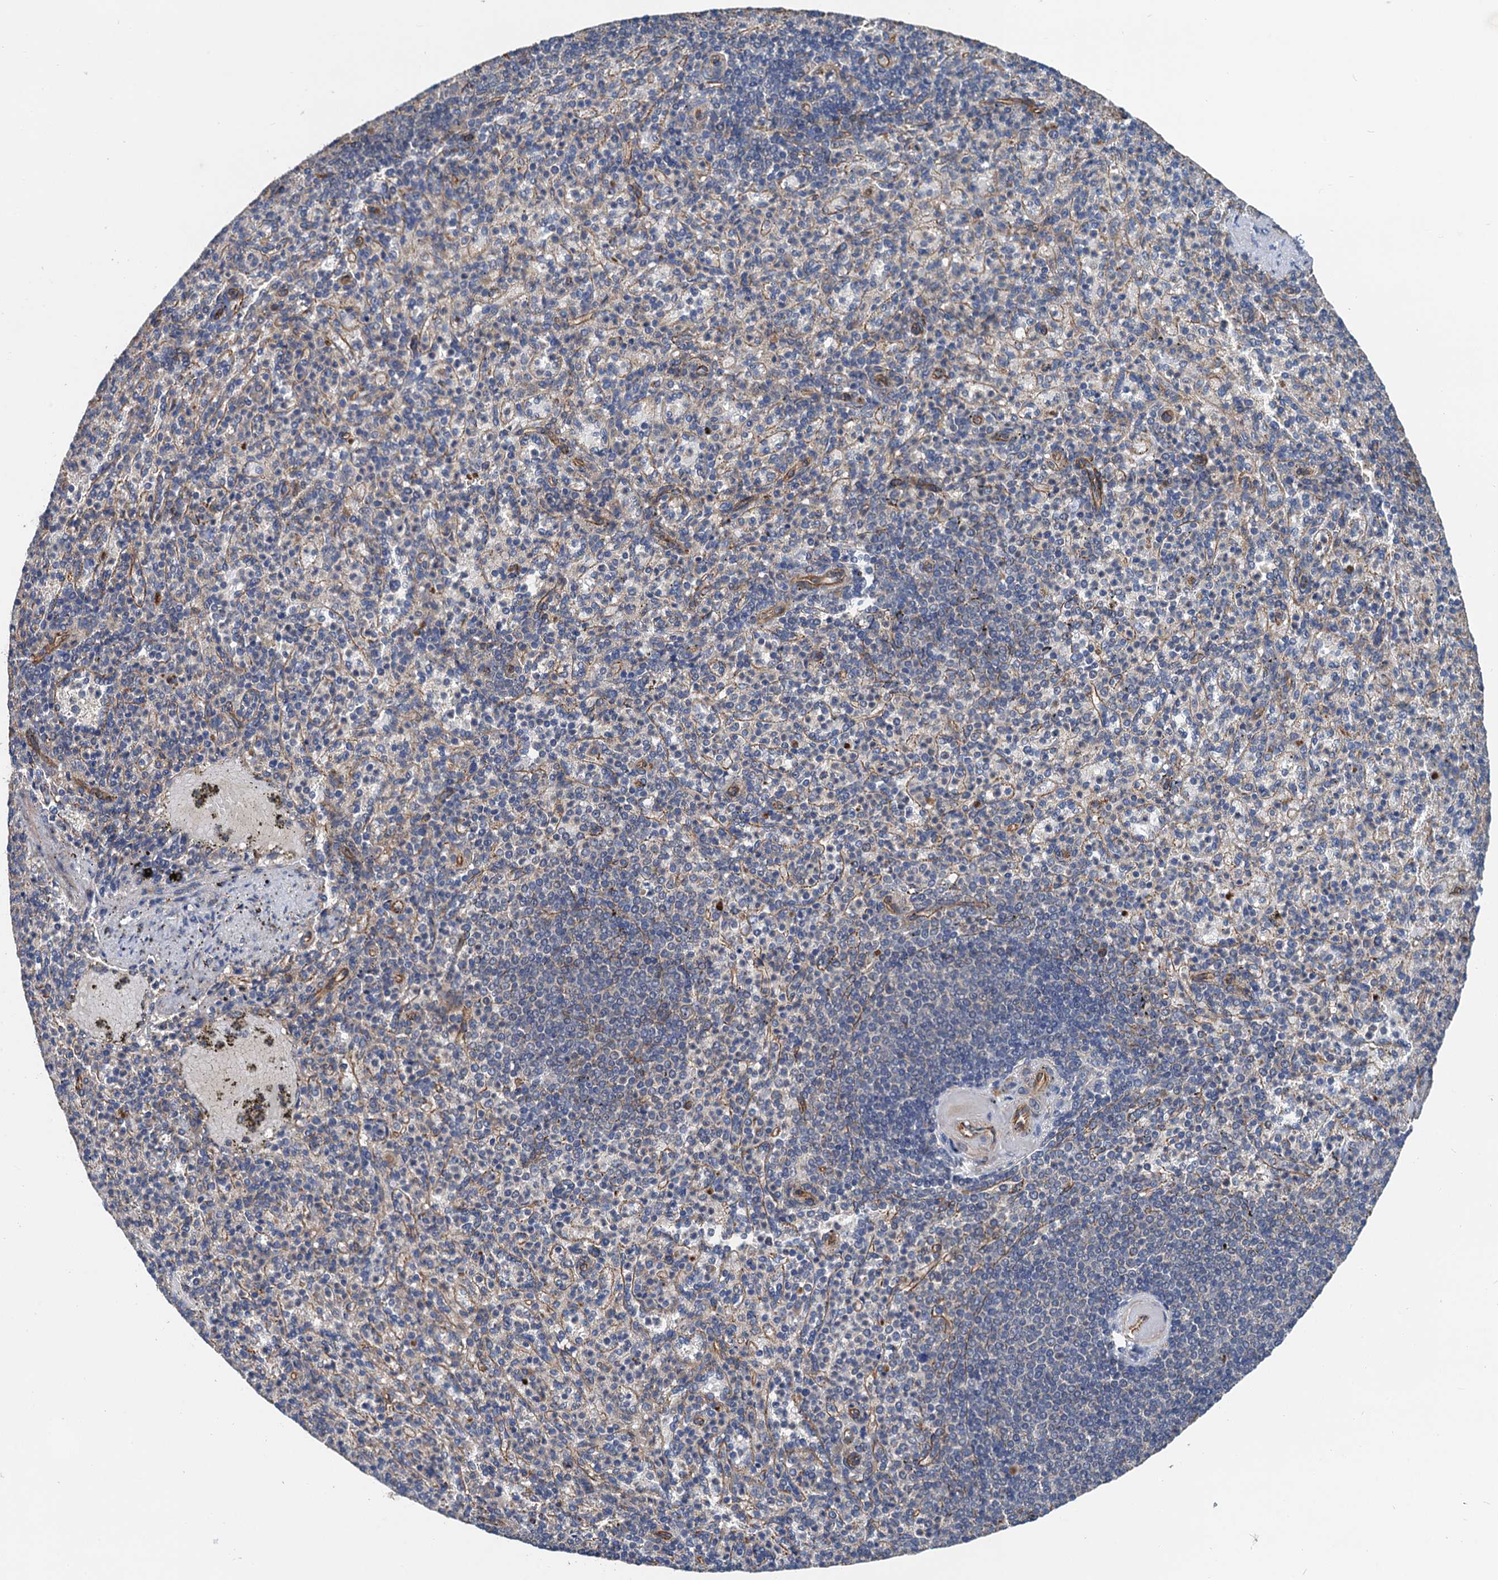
{"staining": {"intensity": "moderate", "quantity": "<25%", "location": "cytoplasmic/membranous"}, "tissue": "spleen", "cell_type": "Cells in red pulp", "image_type": "normal", "snomed": [{"axis": "morphology", "description": "Normal tissue, NOS"}, {"axis": "topography", "description": "Spleen"}], "caption": "Immunohistochemical staining of benign human spleen exhibits <25% levels of moderate cytoplasmic/membranous protein positivity in approximately <25% of cells in red pulp.", "gene": "PJA2", "patient": {"sex": "female", "age": 74}}